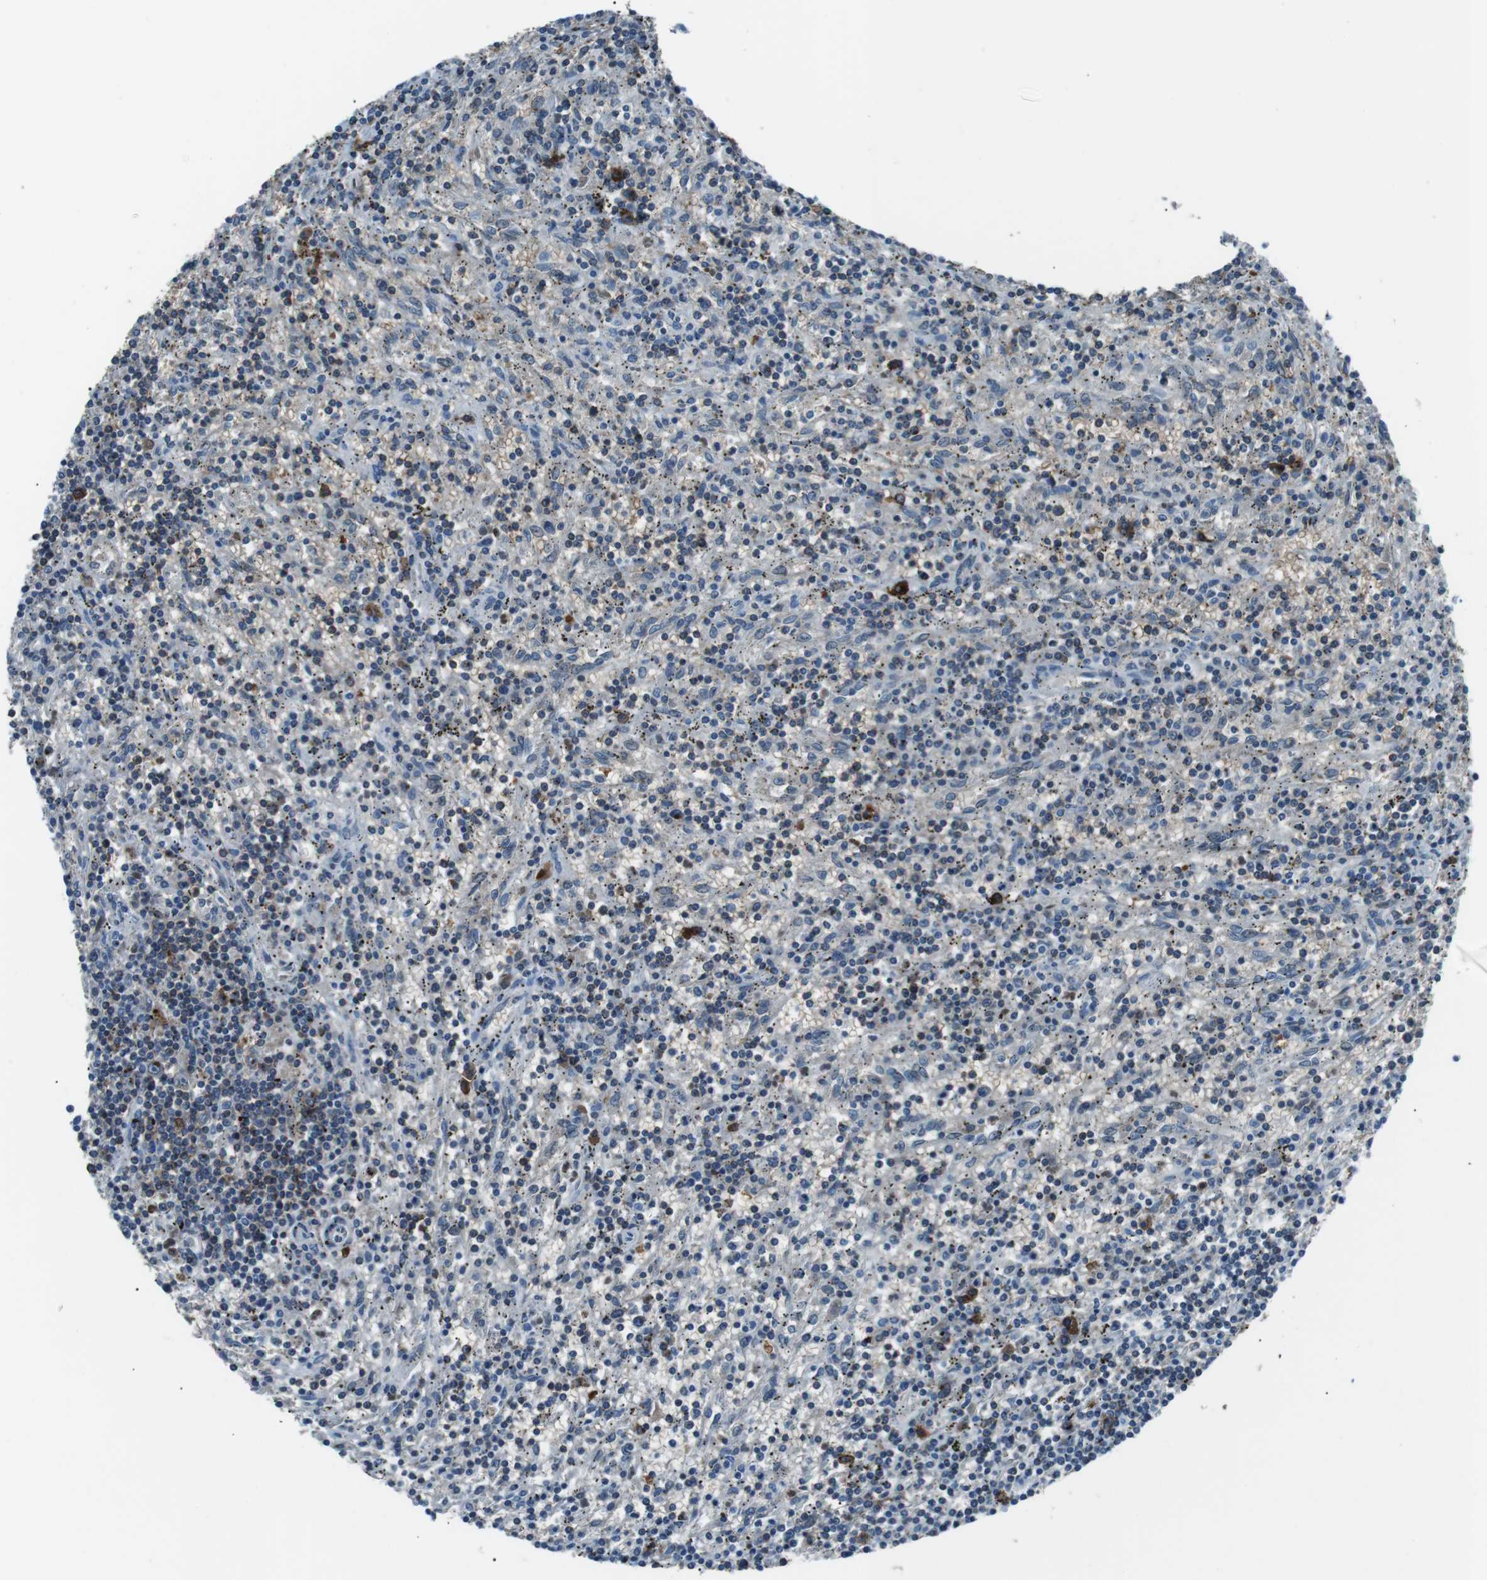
{"staining": {"intensity": "moderate", "quantity": "25%-75%", "location": "cytoplasmic/membranous"}, "tissue": "lymphoma", "cell_type": "Tumor cells", "image_type": "cancer", "snomed": [{"axis": "morphology", "description": "Malignant lymphoma, non-Hodgkin's type, Low grade"}, {"axis": "topography", "description": "Spleen"}], "caption": "A brown stain highlights moderate cytoplasmic/membranous expression of a protein in low-grade malignant lymphoma, non-Hodgkin's type tumor cells.", "gene": "ST6GAL1", "patient": {"sex": "male", "age": 76}}